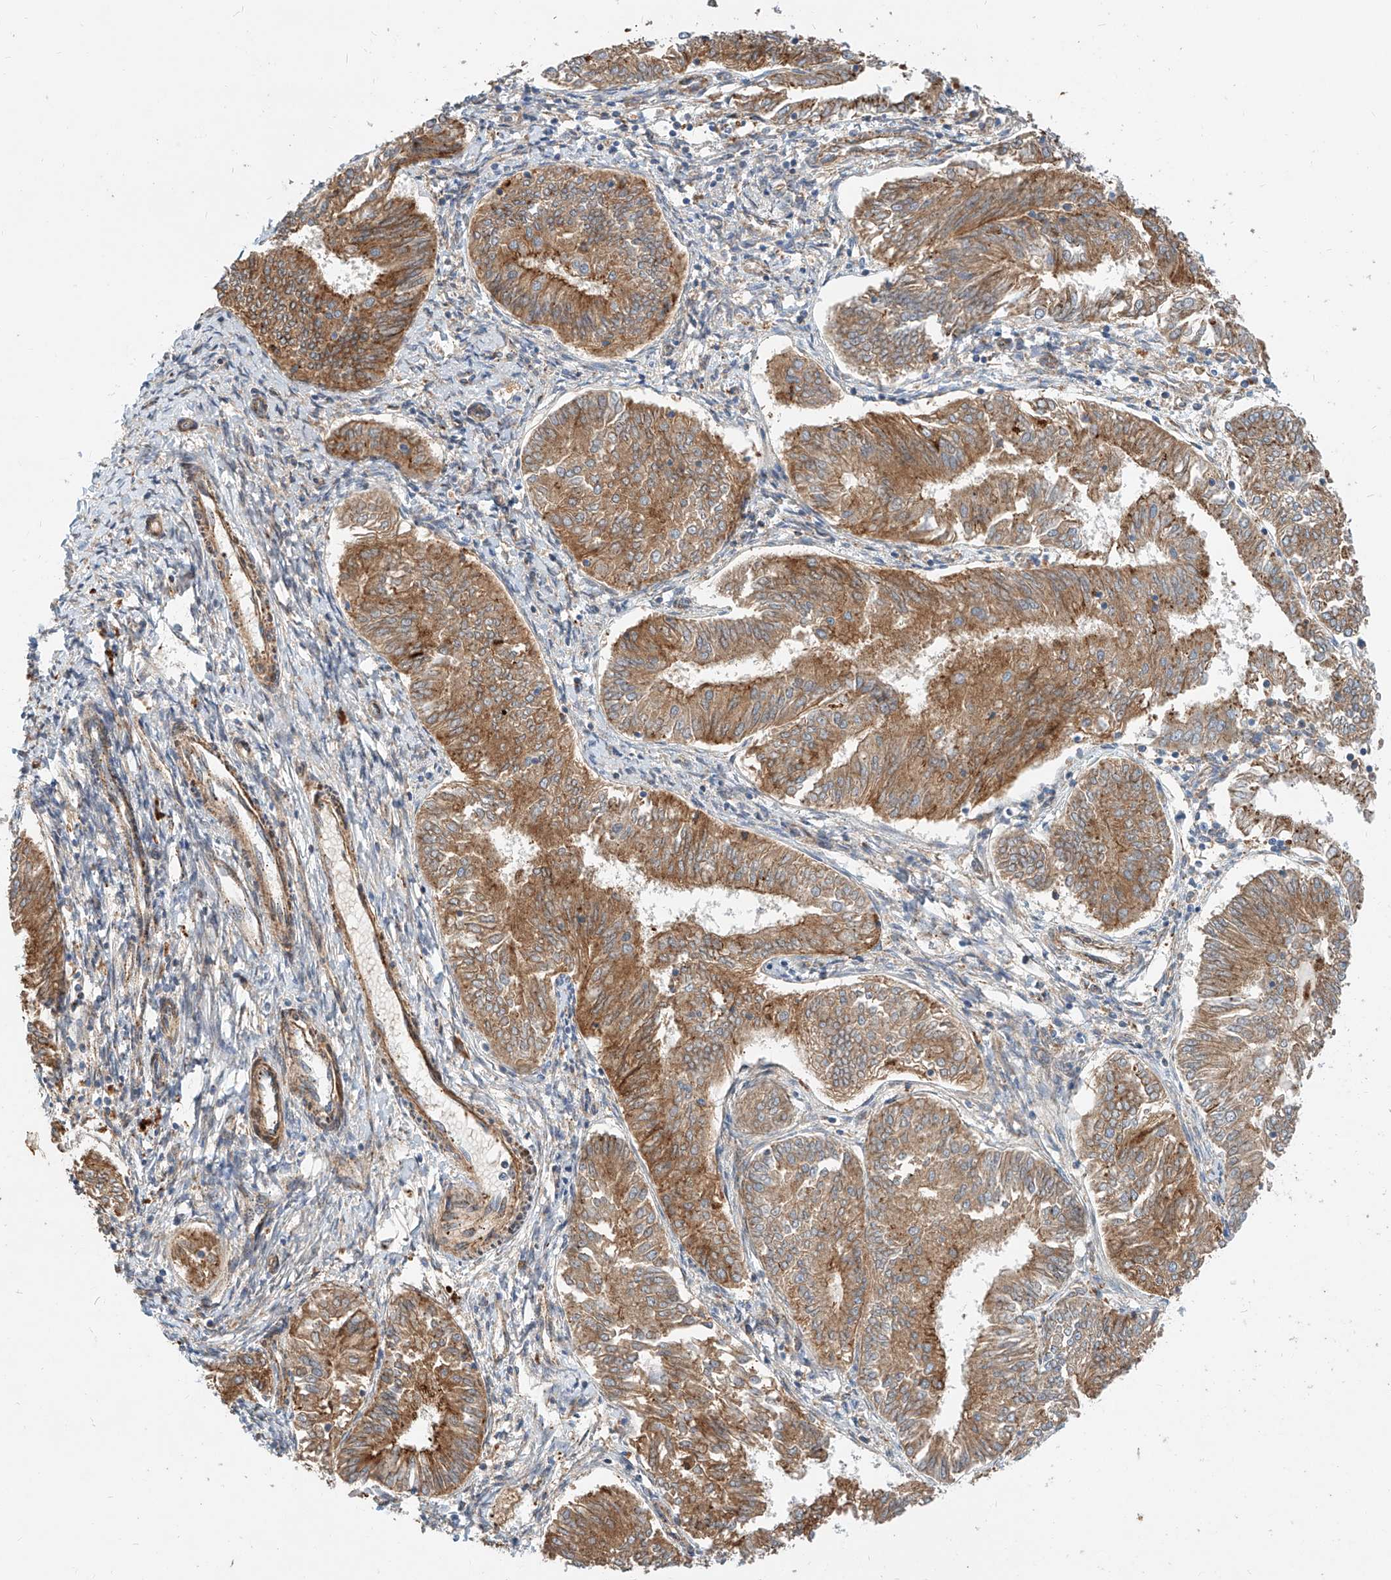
{"staining": {"intensity": "moderate", "quantity": ">75%", "location": "cytoplasmic/membranous"}, "tissue": "endometrial cancer", "cell_type": "Tumor cells", "image_type": "cancer", "snomed": [{"axis": "morphology", "description": "Adenocarcinoma, NOS"}, {"axis": "topography", "description": "Endometrium"}], "caption": "Protein expression analysis of adenocarcinoma (endometrial) exhibits moderate cytoplasmic/membranous expression in approximately >75% of tumor cells.", "gene": "CPAMD8", "patient": {"sex": "female", "age": 58}}